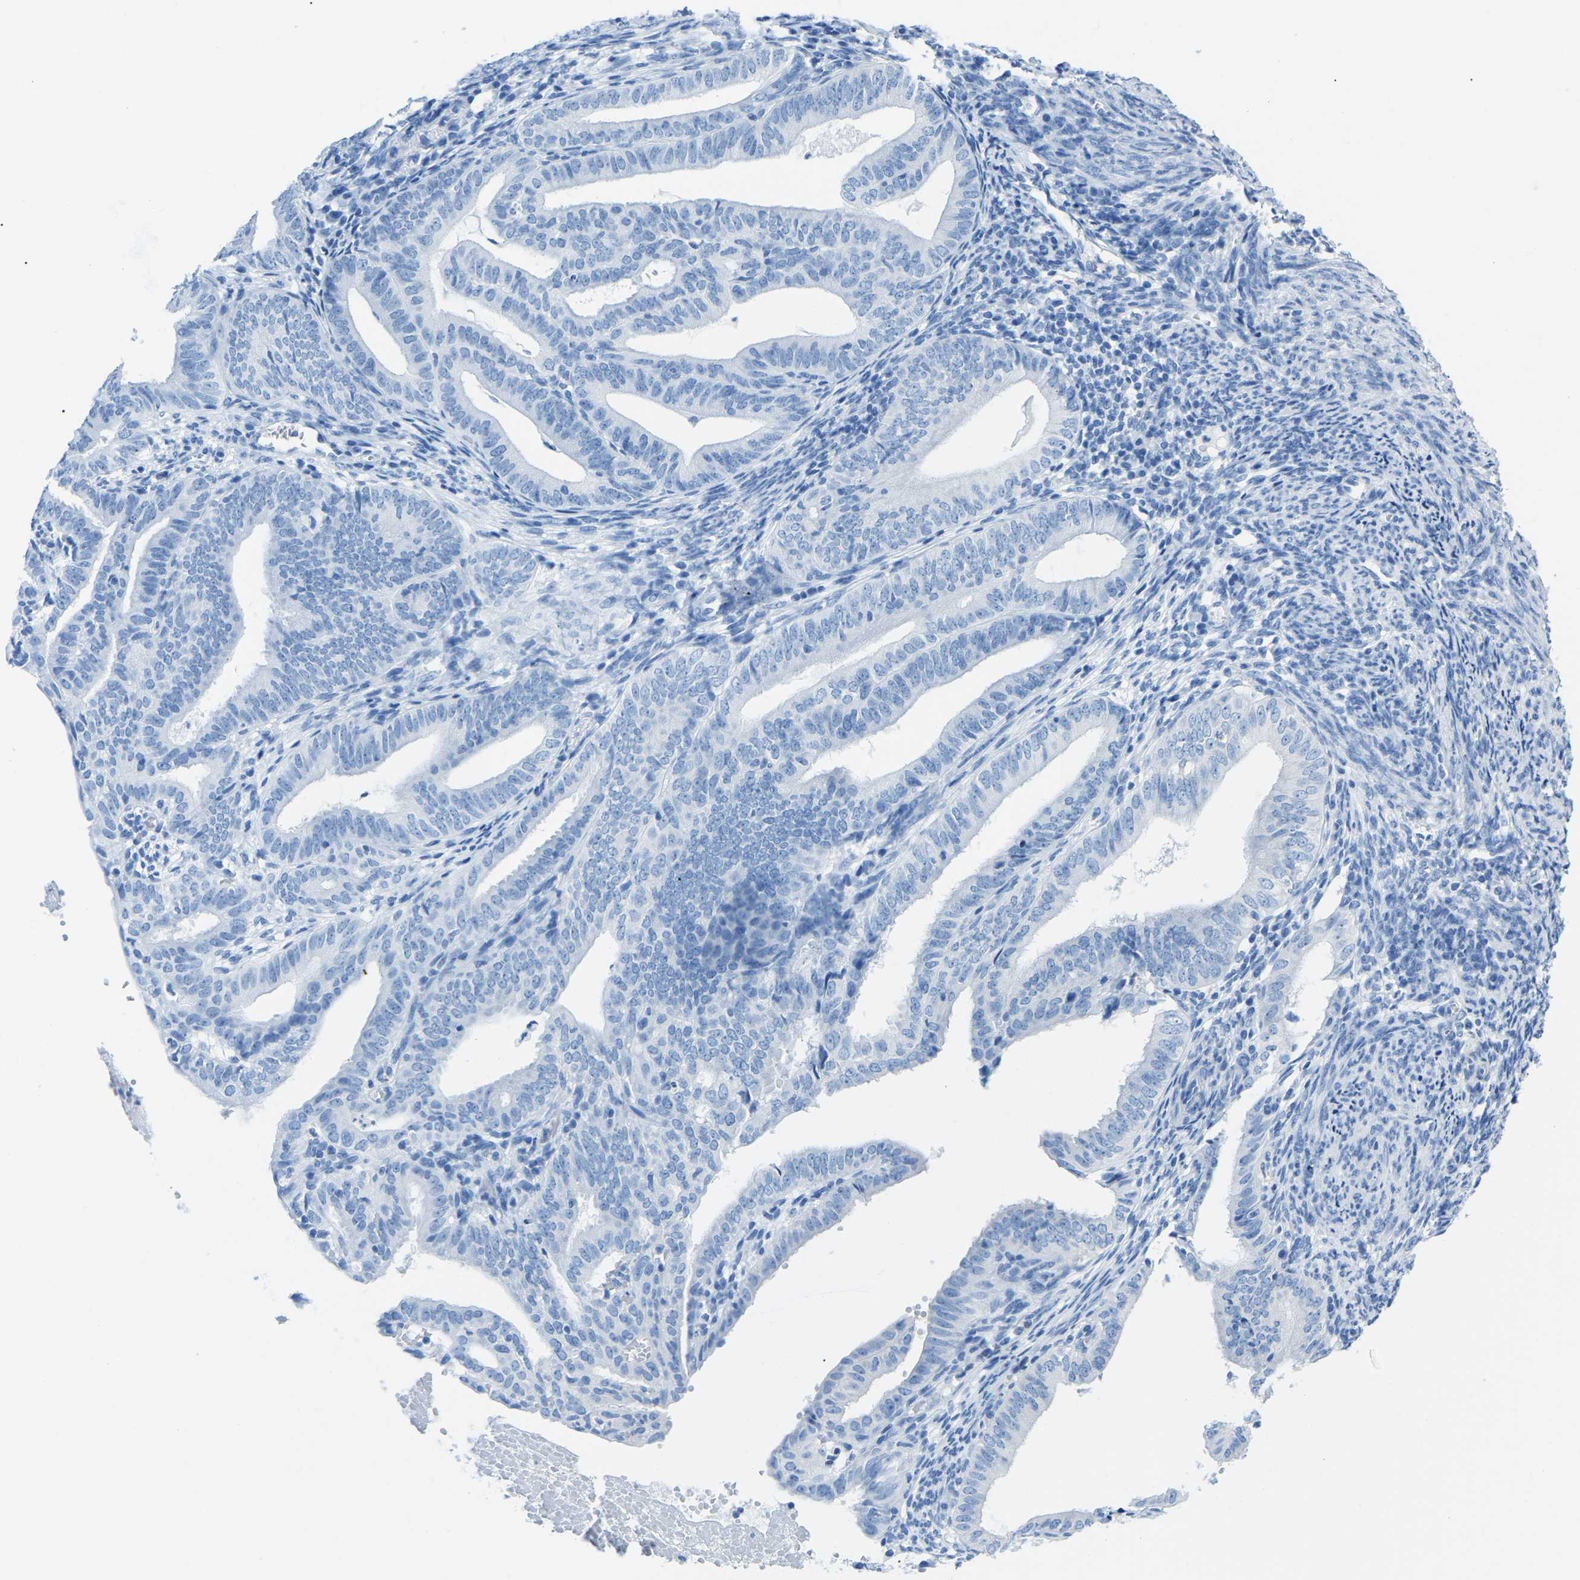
{"staining": {"intensity": "negative", "quantity": "none", "location": "none"}, "tissue": "endometrial cancer", "cell_type": "Tumor cells", "image_type": "cancer", "snomed": [{"axis": "morphology", "description": "Adenocarcinoma, NOS"}, {"axis": "topography", "description": "Endometrium"}], "caption": "Endometrial cancer (adenocarcinoma) stained for a protein using IHC exhibits no positivity tumor cells.", "gene": "AIMP1", "patient": {"sex": "female", "age": 58}}